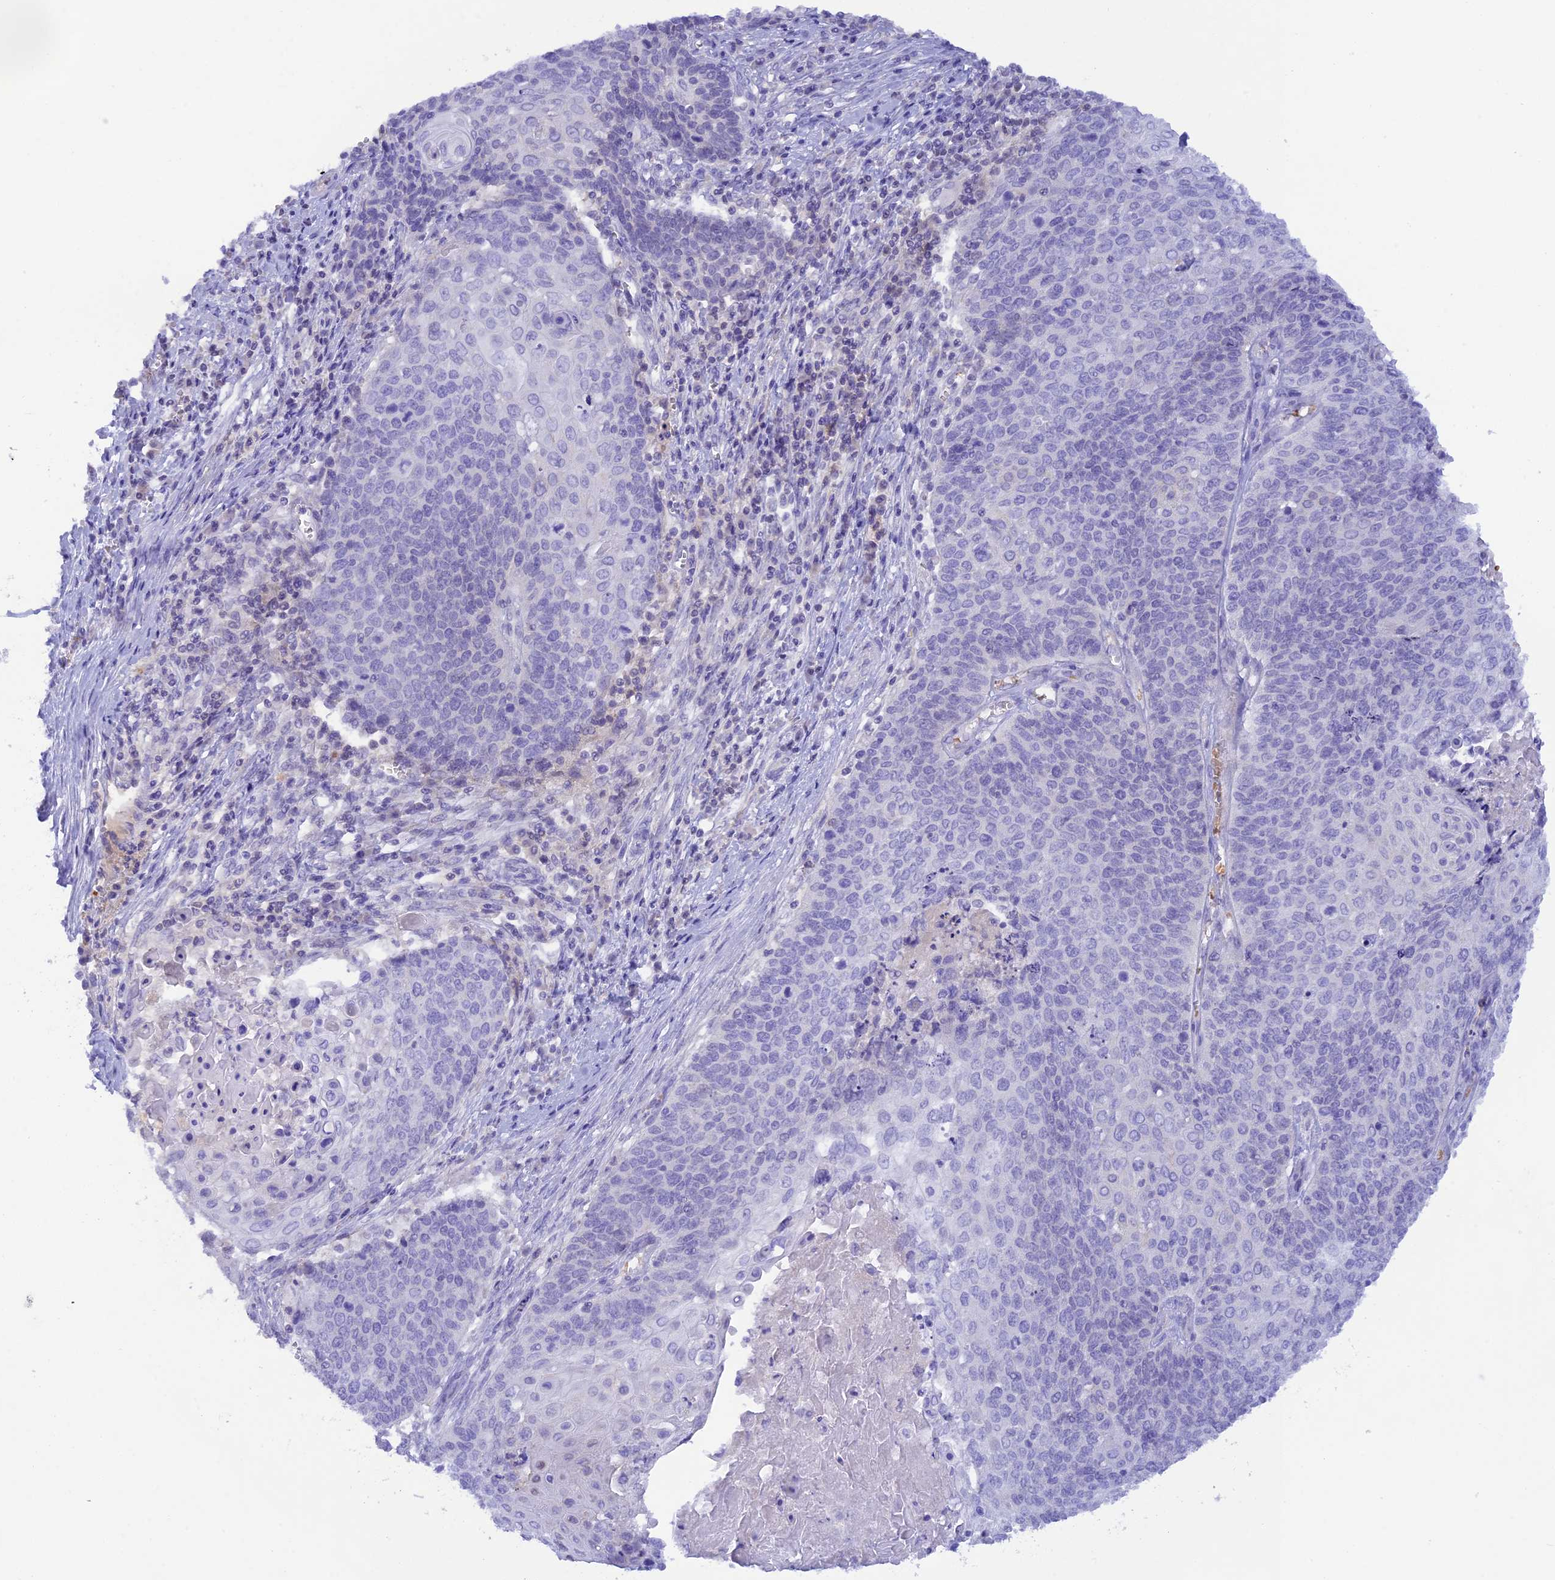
{"staining": {"intensity": "negative", "quantity": "none", "location": "none"}, "tissue": "cervical cancer", "cell_type": "Tumor cells", "image_type": "cancer", "snomed": [{"axis": "morphology", "description": "Squamous cell carcinoma, NOS"}, {"axis": "topography", "description": "Cervix"}], "caption": "There is no significant positivity in tumor cells of cervical cancer (squamous cell carcinoma).", "gene": "HDHD2", "patient": {"sex": "female", "age": 39}}